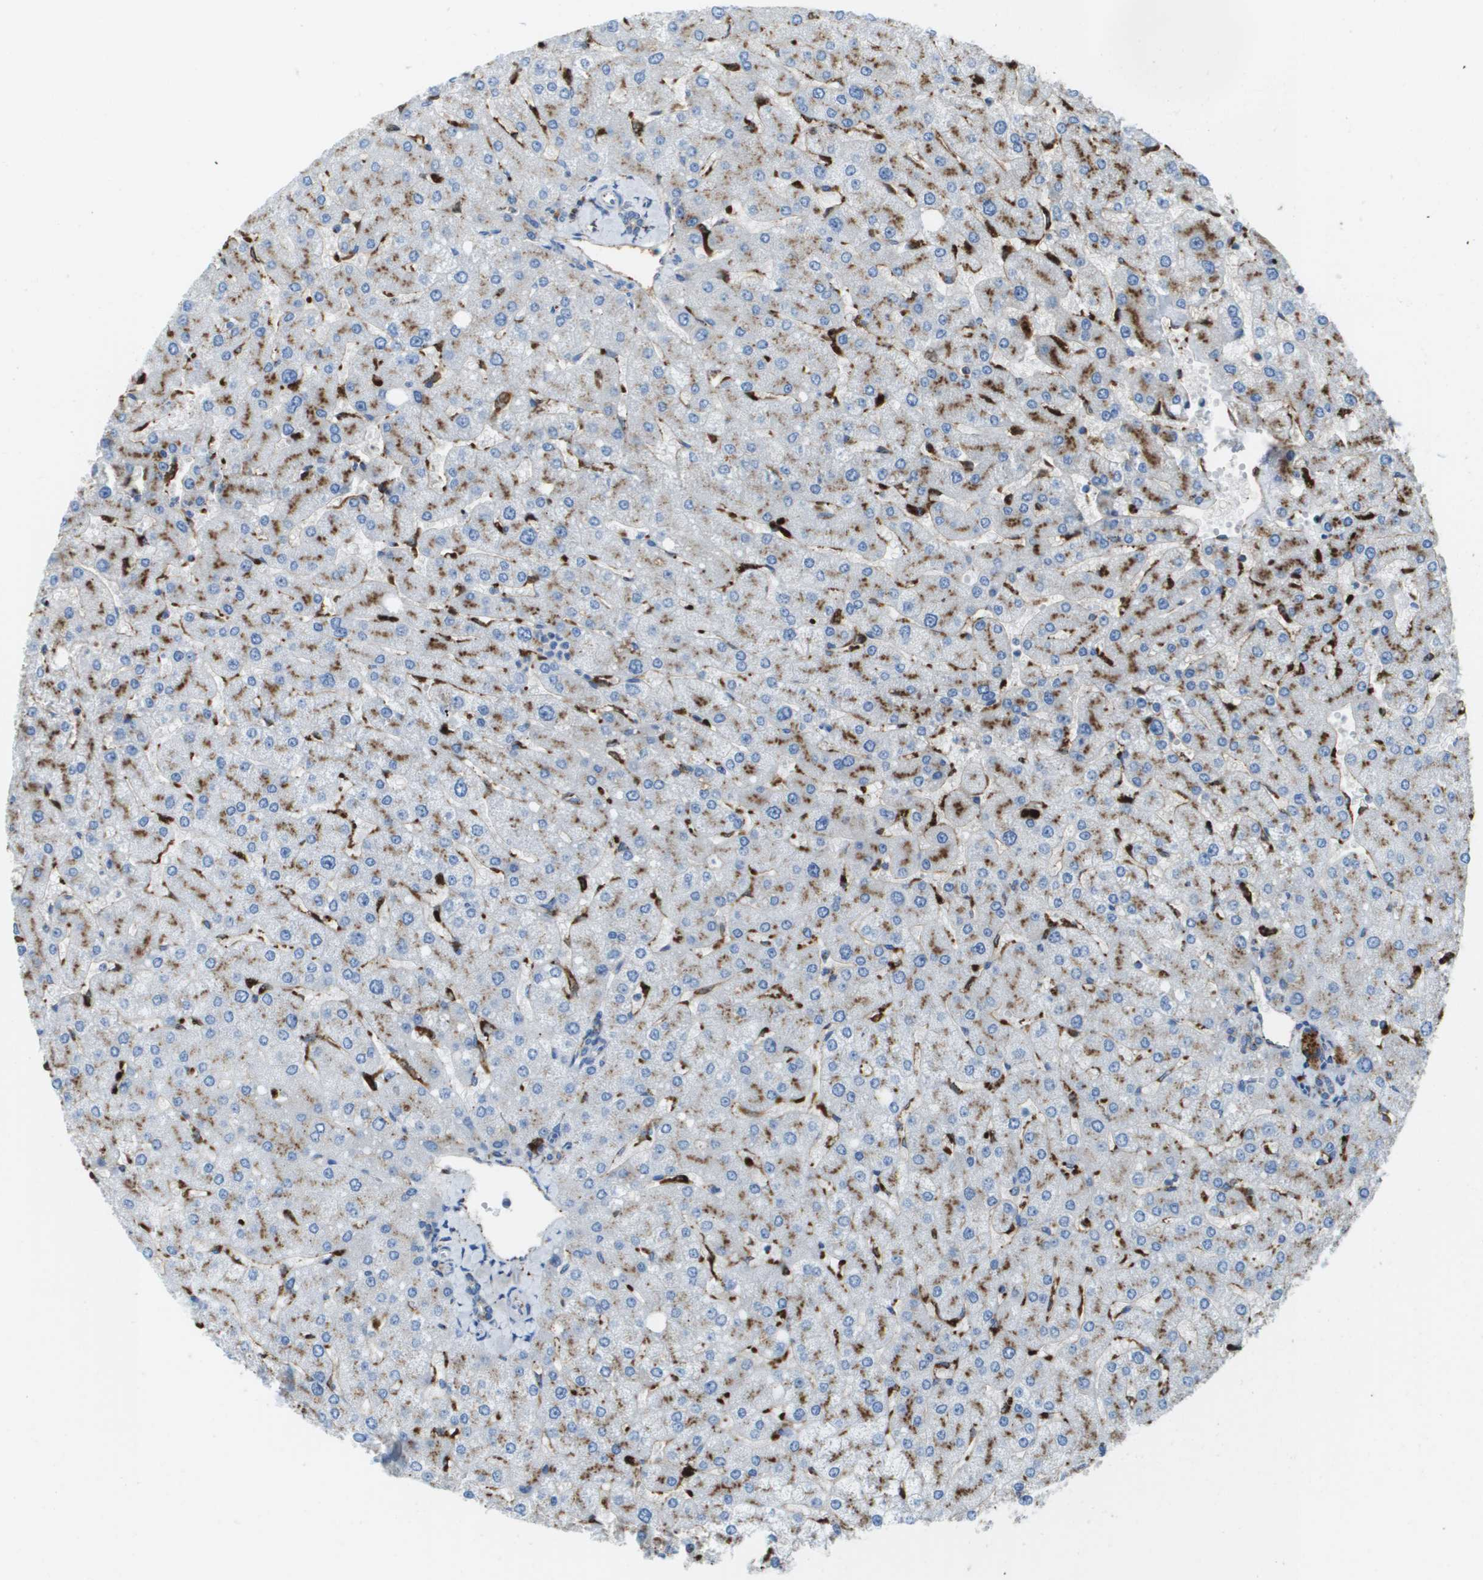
{"staining": {"intensity": "weak", "quantity": "<25%", "location": "cytoplasmic/membranous"}, "tissue": "liver", "cell_type": "Cholangiocytes", "image_type": "normal", "snomed": [{"axis": "morphology", "description": "Normal tissue, NOS"}, {"axis": "topography", "description": "Liver"}], "caption": "Immunohistochemistry (IHC) of unremarkable human liver demonstrates no positivity in cholangiocytes.", "gene": "PRCP", "patient": {"sex": "male", "age": 55}}